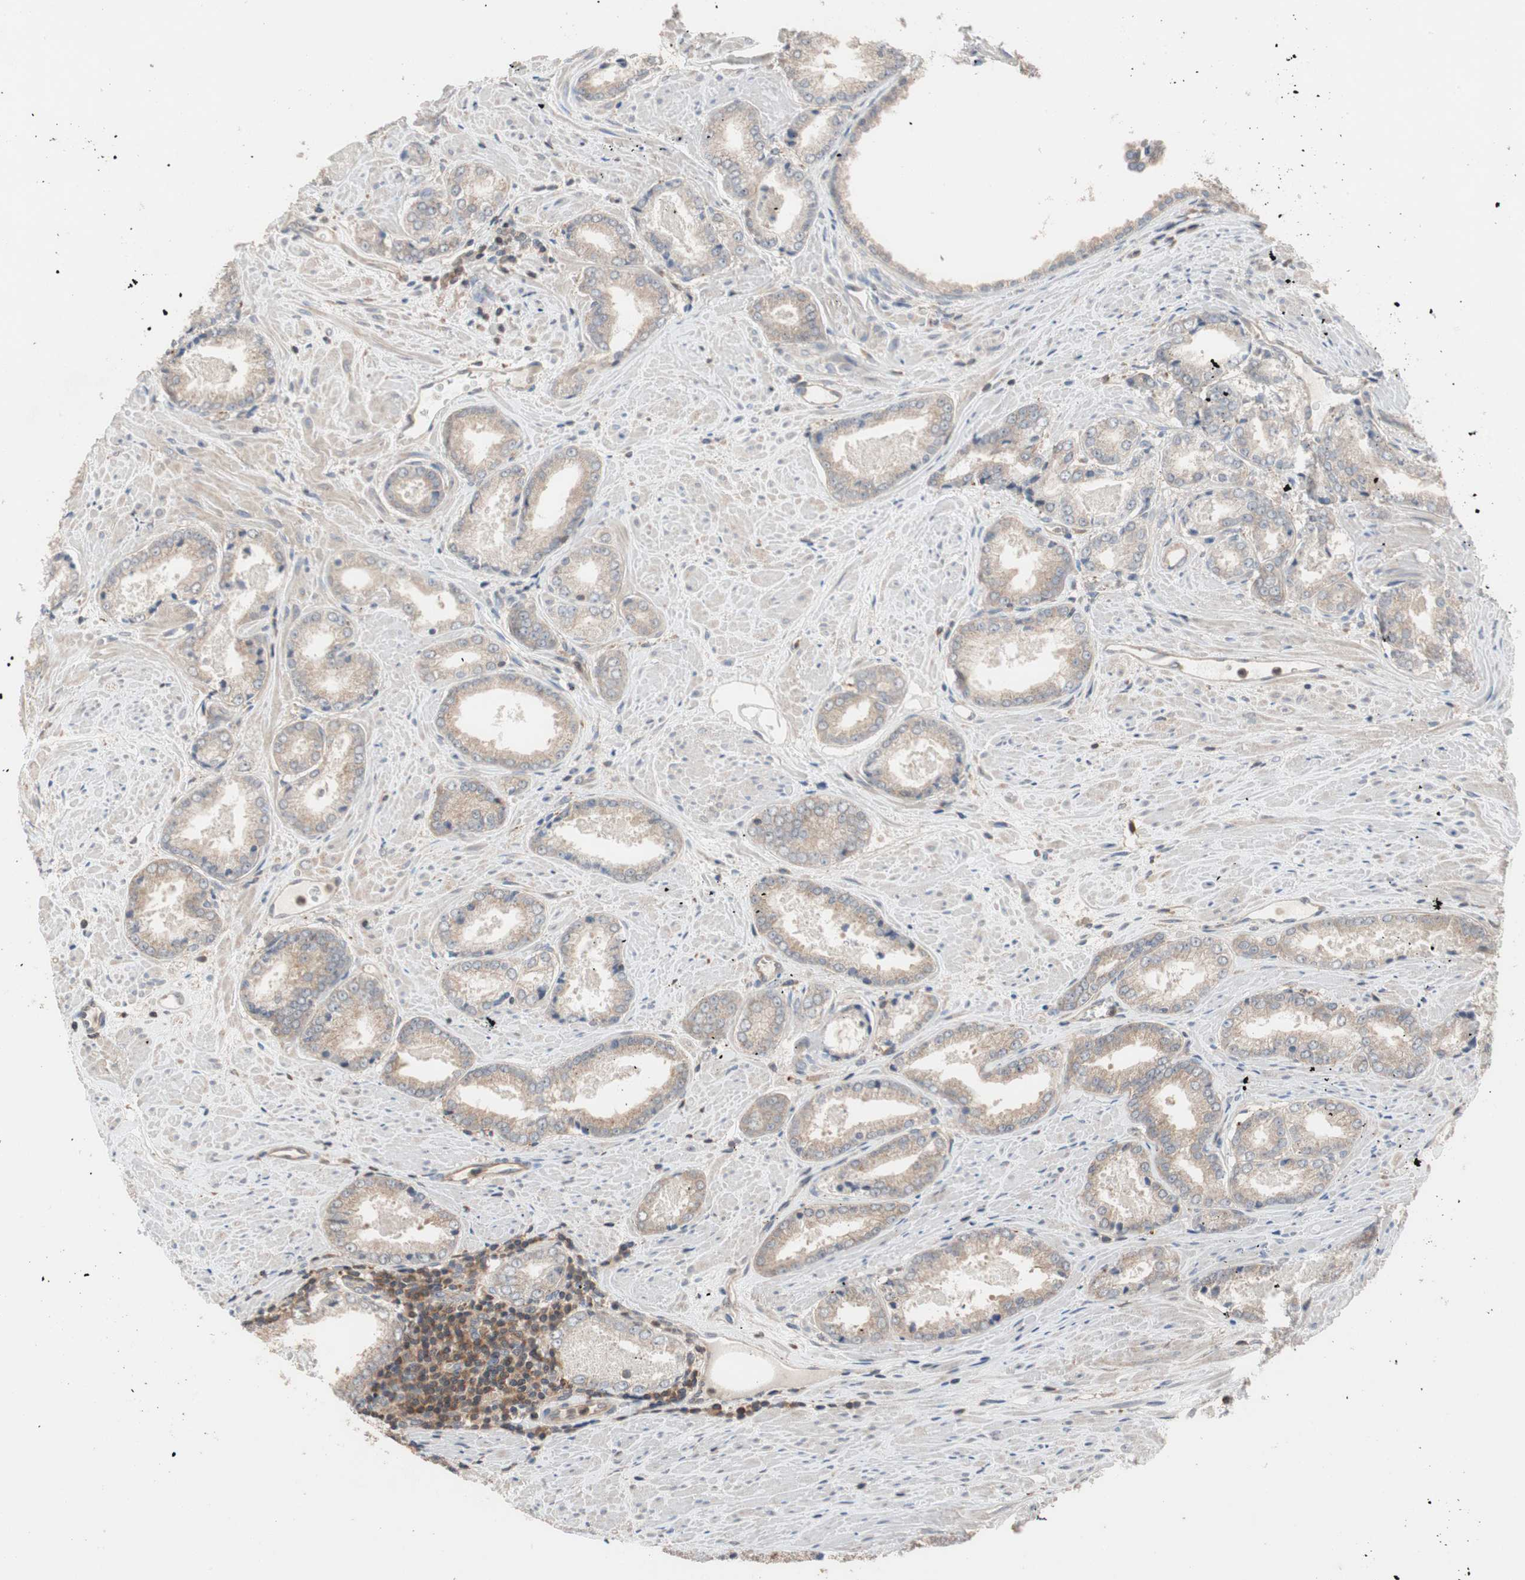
{"staining": {"intensity": "weak", "quantity": "25%-75%", "location": "cytoplasmic/membranous"}, "tissue": "prostate cancer", "cell_type": "Tumor cells", "image_type": "cancer", "snomed": [{"axis": "morphology", "description": "Adenocarcinoma, Low grade"}, {"axis": "topography", "description": "Prostate"}], "caption": "IHC (DAB) staining of human low-grade adenocarcinoma (prostate) shows weak cytoplasmic/membranous protein staining in approximately 25%-75% of tumor cells. (IHC, brightfield microscopy, high magnification).", "gene": "MAP4K2", "patient": {"sex": "male", "age": 64}}